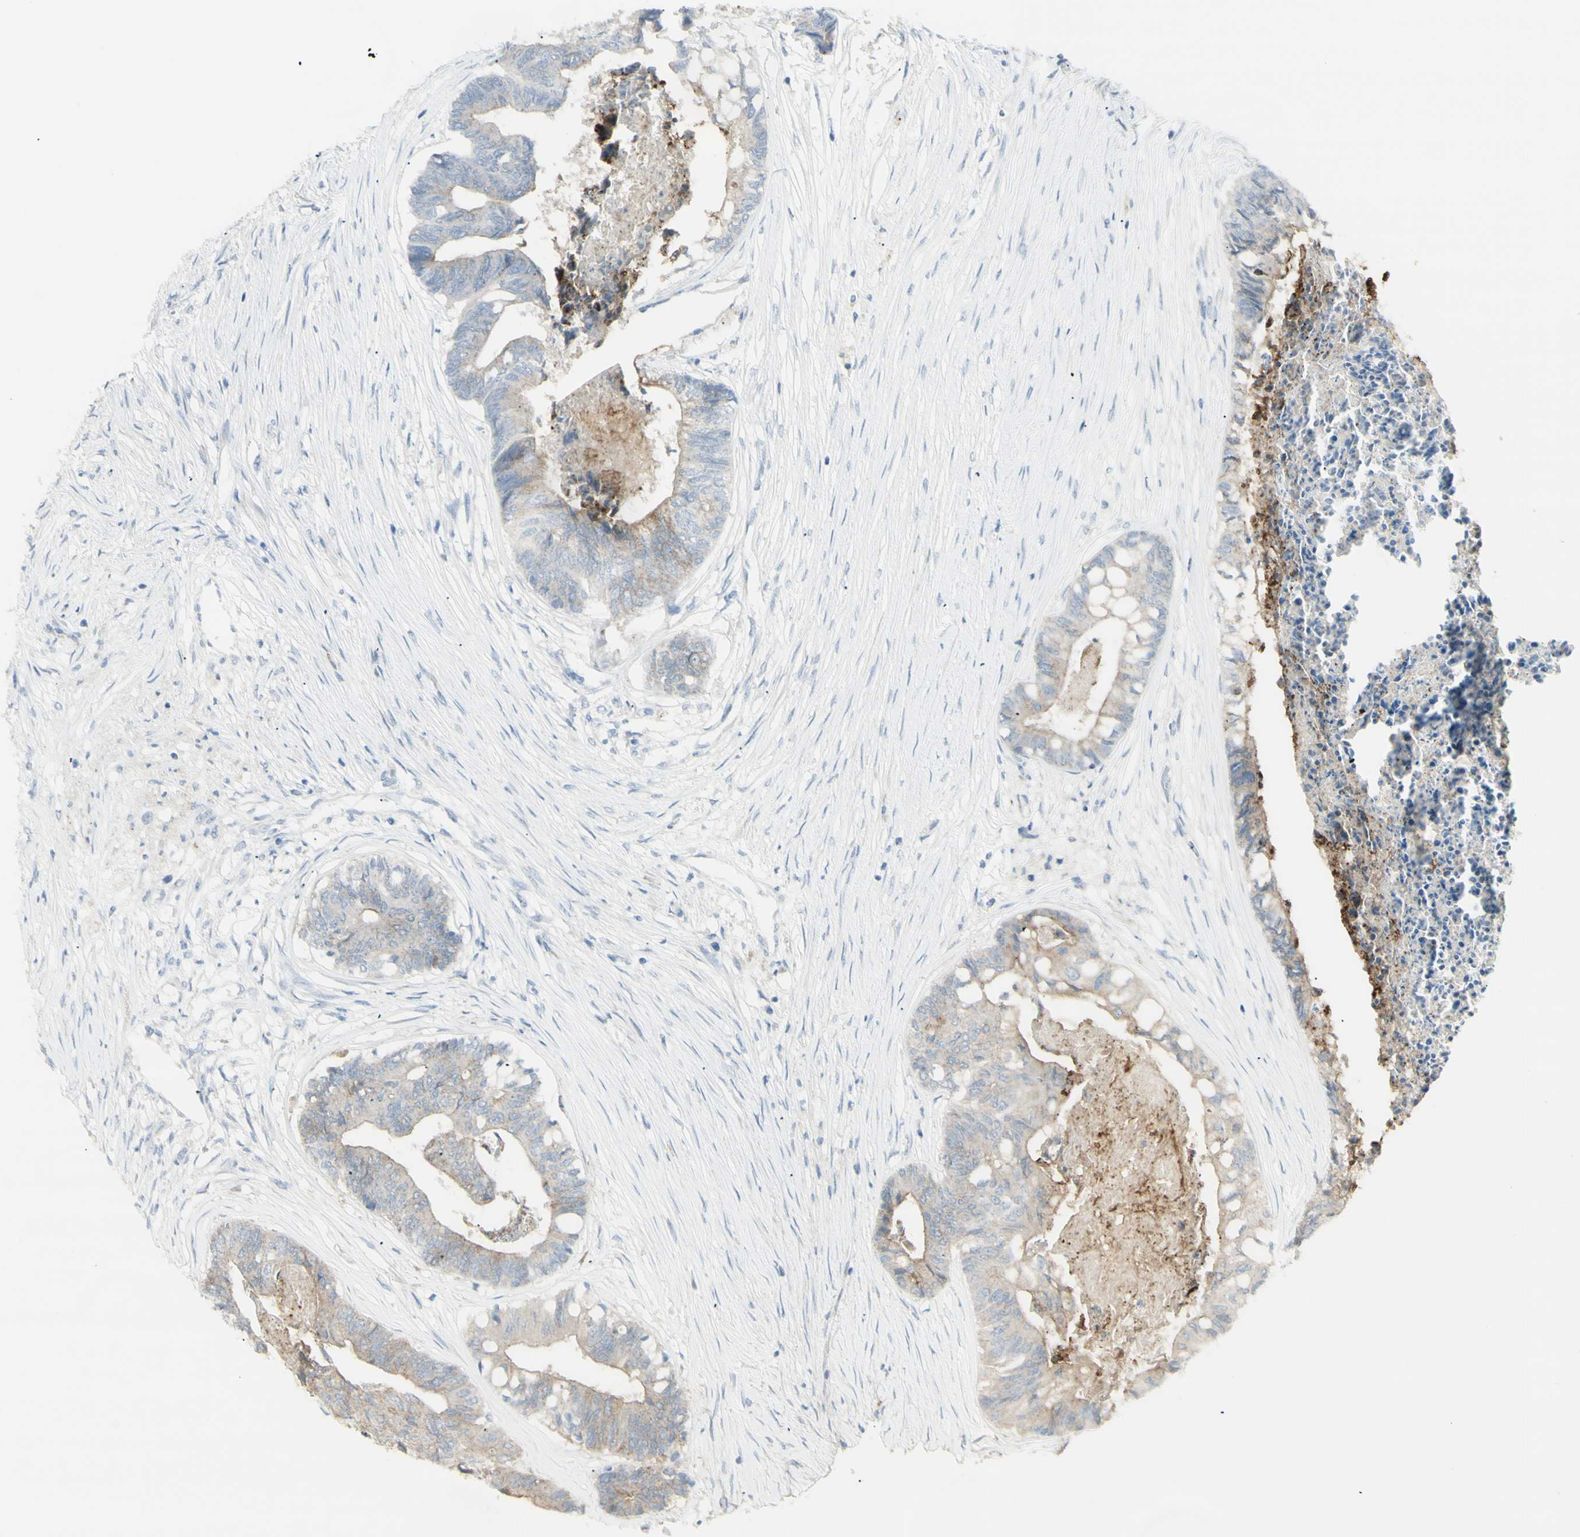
{"staining": {"intensity": "weak", "quantity": "25%-75%", "location": "cytoplasmic/membranous"}, "tissue": "colorectal cancer", "cell_type": "Tumor cells", "image_type": "cancer", "snomed": [{"axis": "morphology", "description": "Adenocarcinoma, NOS"}, {"axis": "topography", "description": "Rectum"}], "caption": "Human colorectal cancer stained for a protein (brown) exhibits weak cytoplasmic/membranous positive expression in approximately 25%-75% of tumor cells.", "gene": "NDST4", "patient": {"sex": "male", "age": 63}}